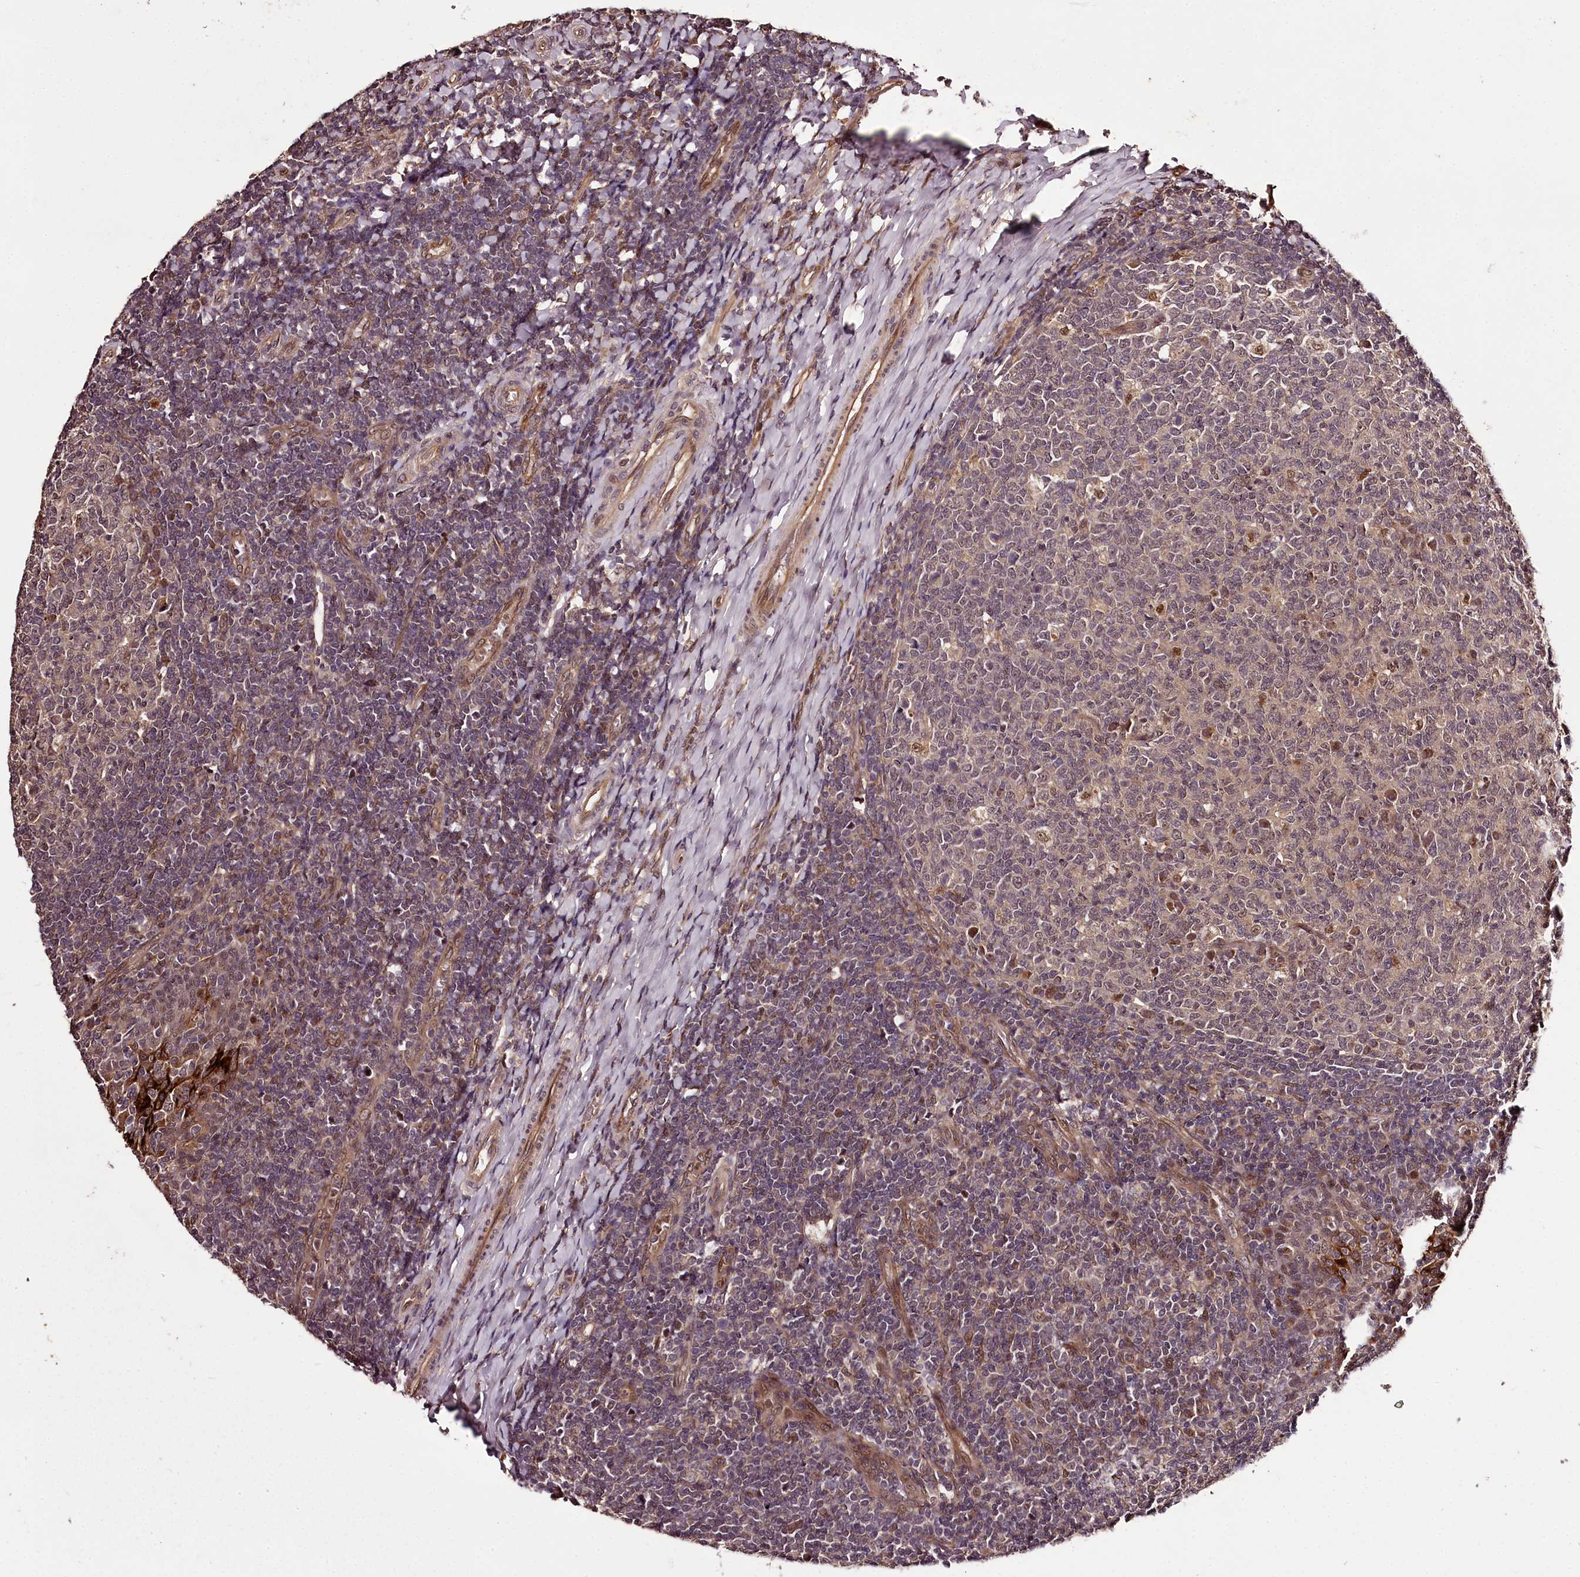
{"staining": {"intensity": "moderate", "quantity": "<25%", "location": "nuclear"}, "tissue": "tonsil", "cell_type": "Germinal center cells", "image_type": "normal", "snomed": [{"axis": "morphology", "description": "Normal tissue, NOS"}, {"axis": "topography", "description": "Tonsil"}], "caption": "There is low levels of moderate nuclear staining in germinal center cells of normal tonsil, as demonstrated by immunohistochemical staining (brown color).", "gene": "MAML3", "patient": {"sex": "female", "age": 19}}